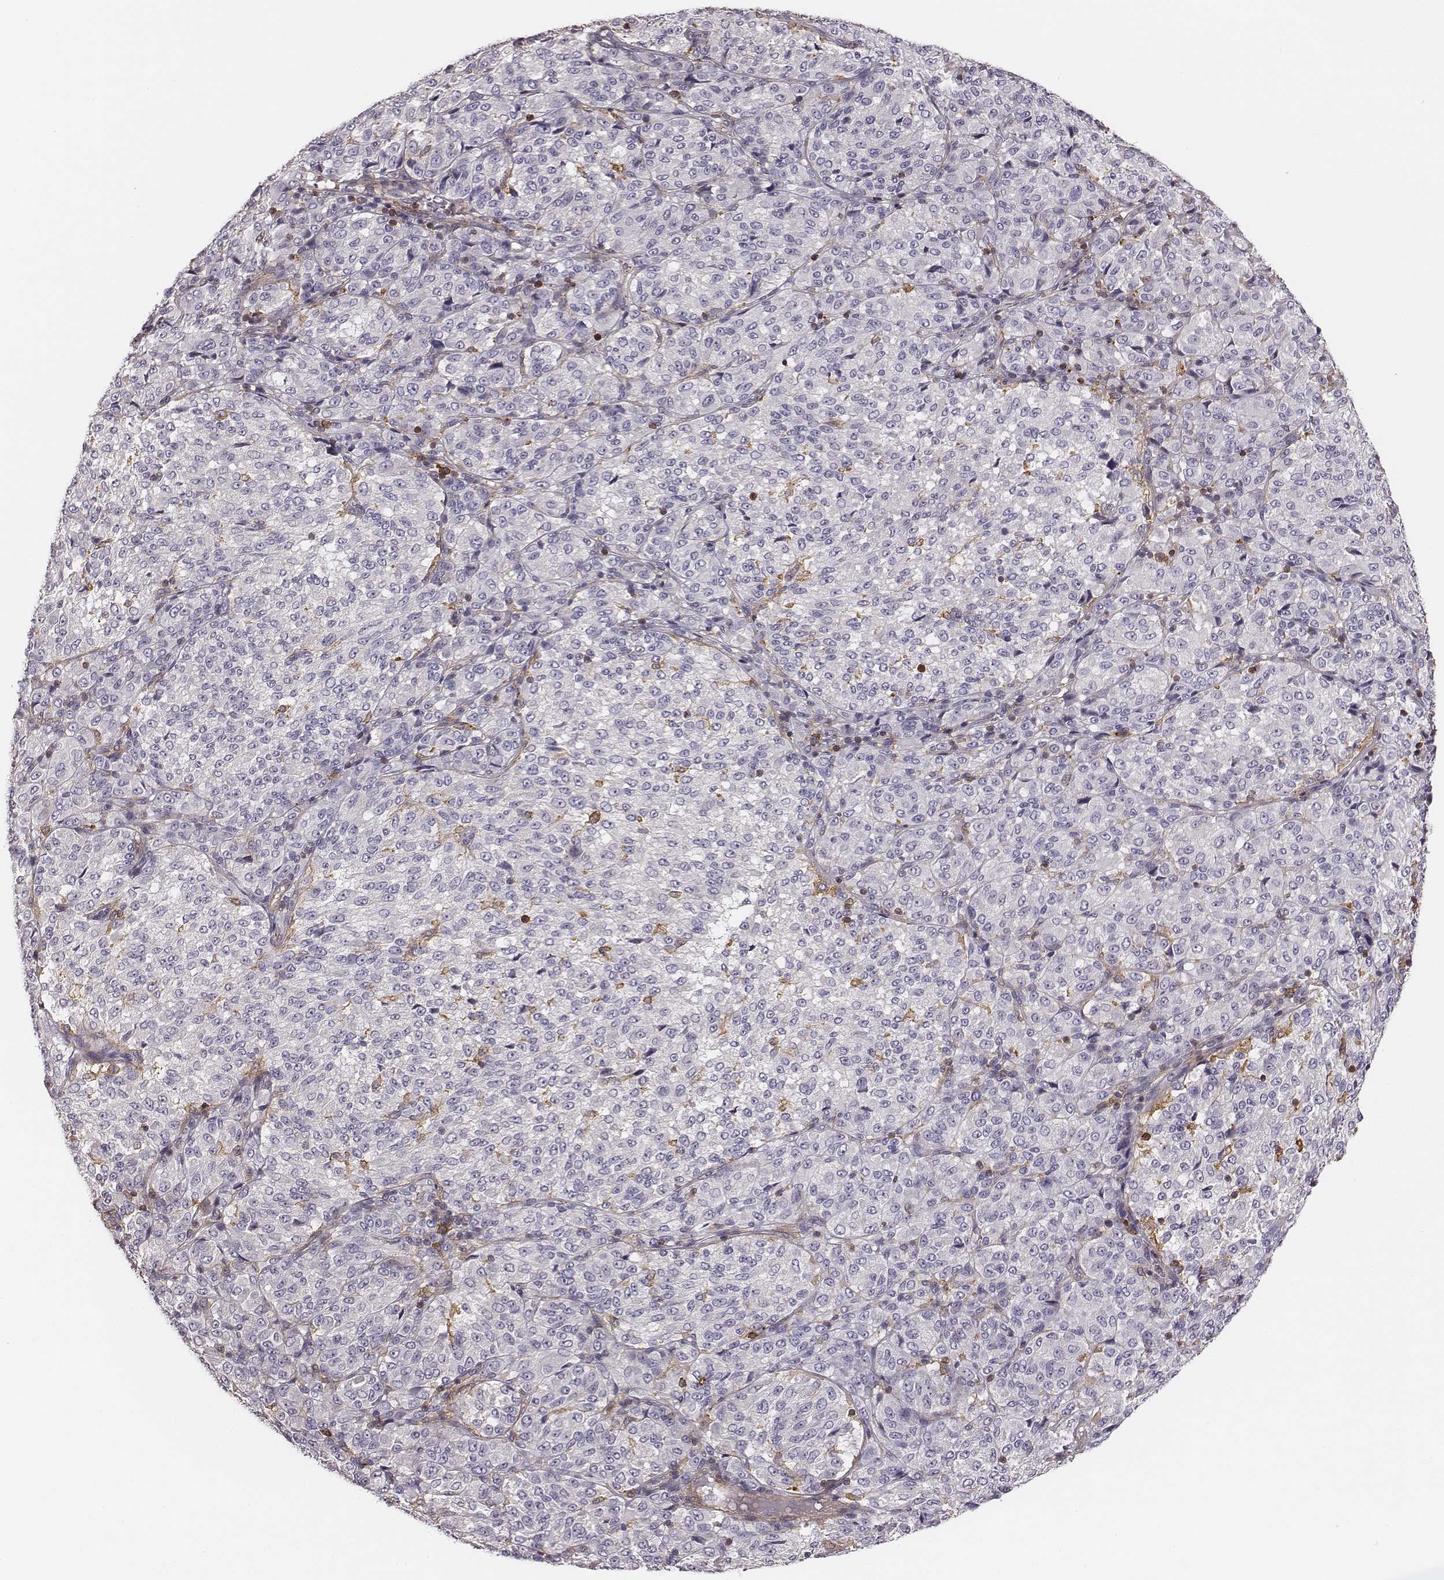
{"staining": {"intensity": "negative", "quantity": "none", "location": "none"}, "tissue": "melanoma", "cell_type": "Tumor cells", "image_type": "cancer", "snomed": [{"axis": "morphology", "description": "Malignant melanoma, Metastatic site"}, {"axis": "topography", "description": "Brain"}], "caption": "Malignant melanoma (metastatic site) stained for a protein using IHC exhibits no staining tumor cells.", "gene": "ZYX", "patient": {"sex": "female", "age": 56}}